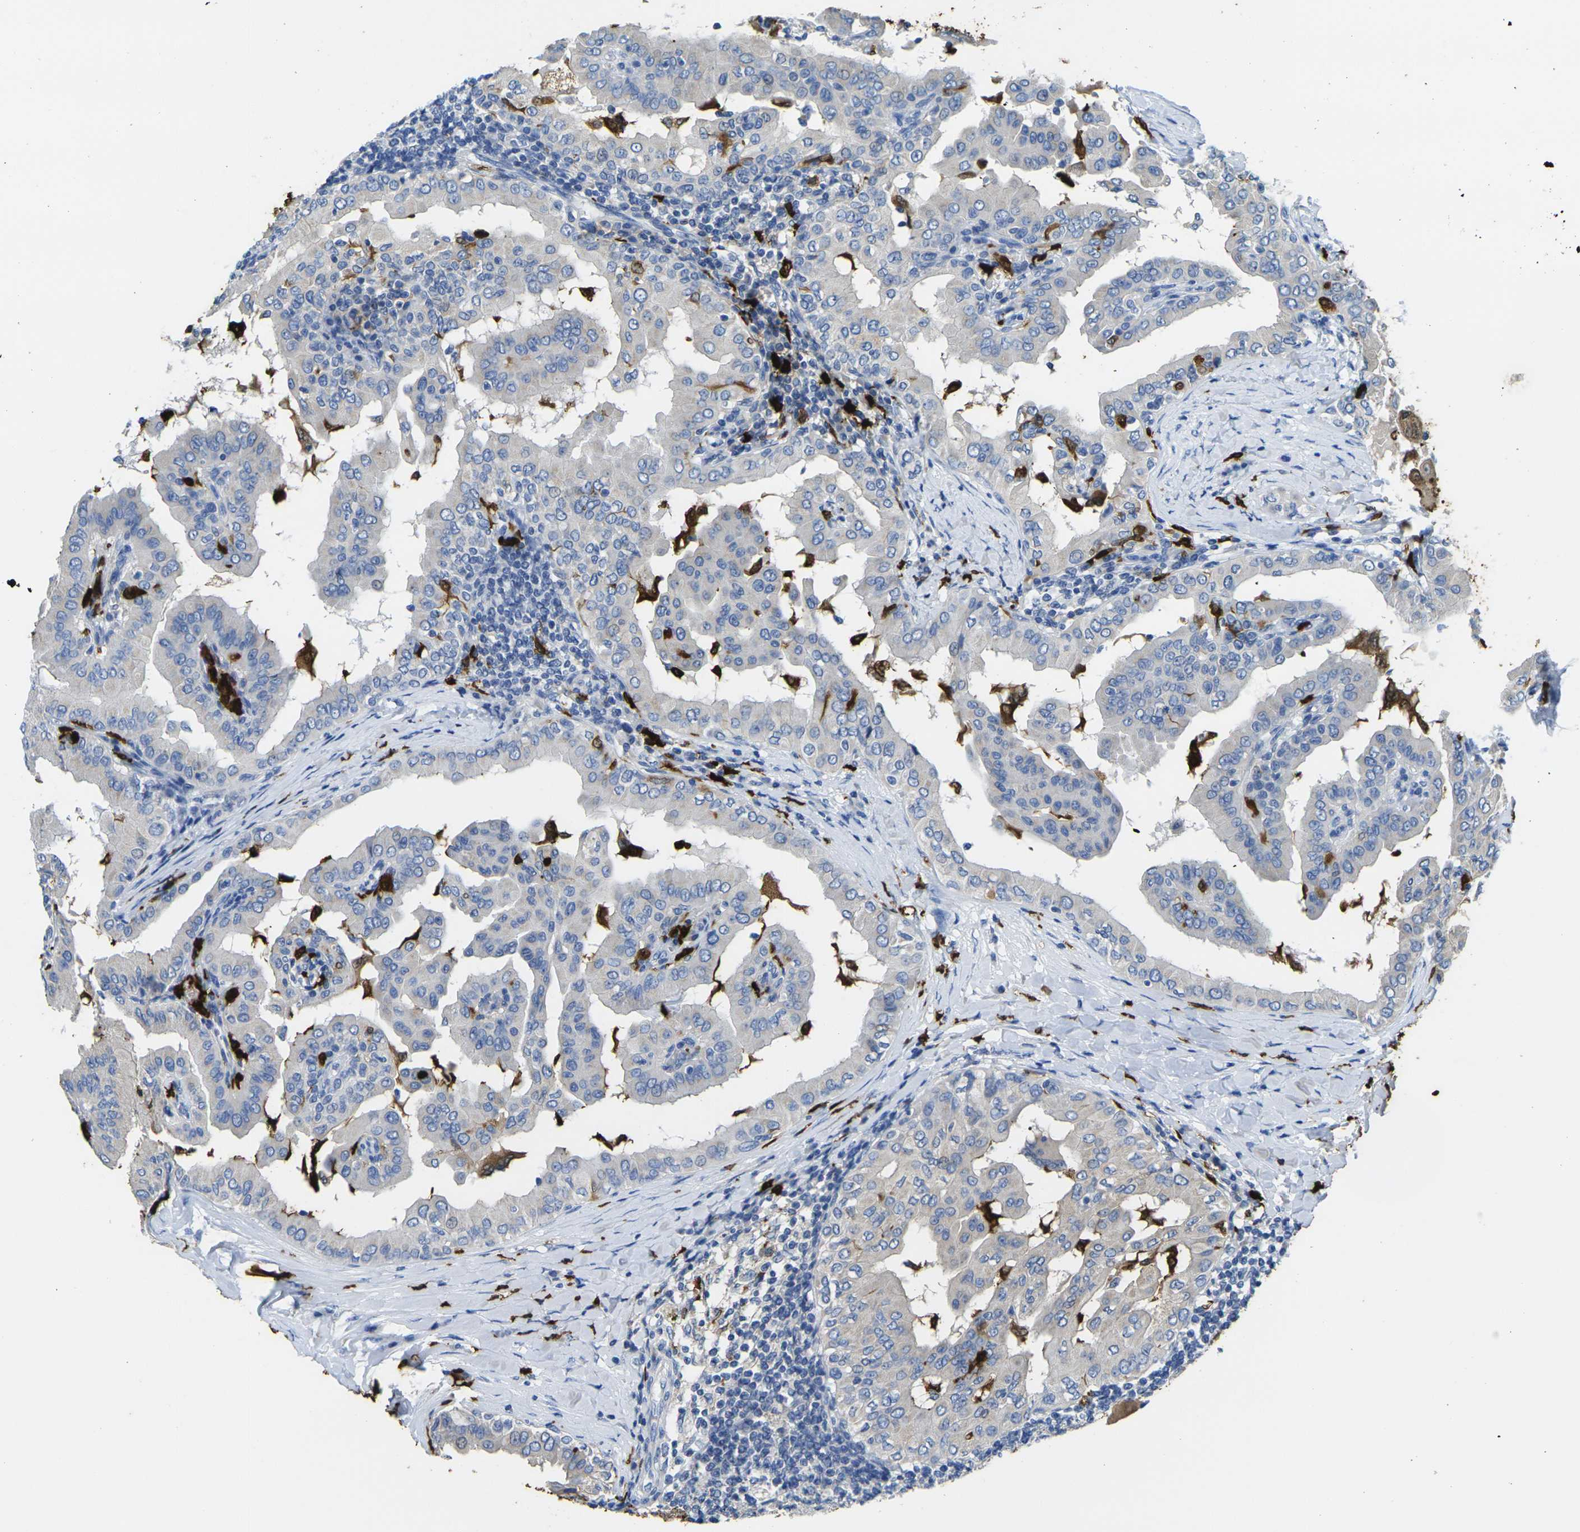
{"staining": {"intensity": "negative", "quantity": "none", "location": "none"}, "tissue": "thyroid cancer", "cell_type": "Tumor cells", "image_type": "cancer", "snomed": [{"axis": "morphology", "description": "Papillary adenocarcinoma, NOS"}, {"axis": "topography", "description": "Thyroid gland"}], "caption": "Image shows no significant protein staining in tumor cells of thyroid cancer (papillary adenocarcinoma). (DAB IHC visualized using brightfield microscopy, high magnification).", "gene": "S100A9", "patient": {"sex": "male", "age": 33}}